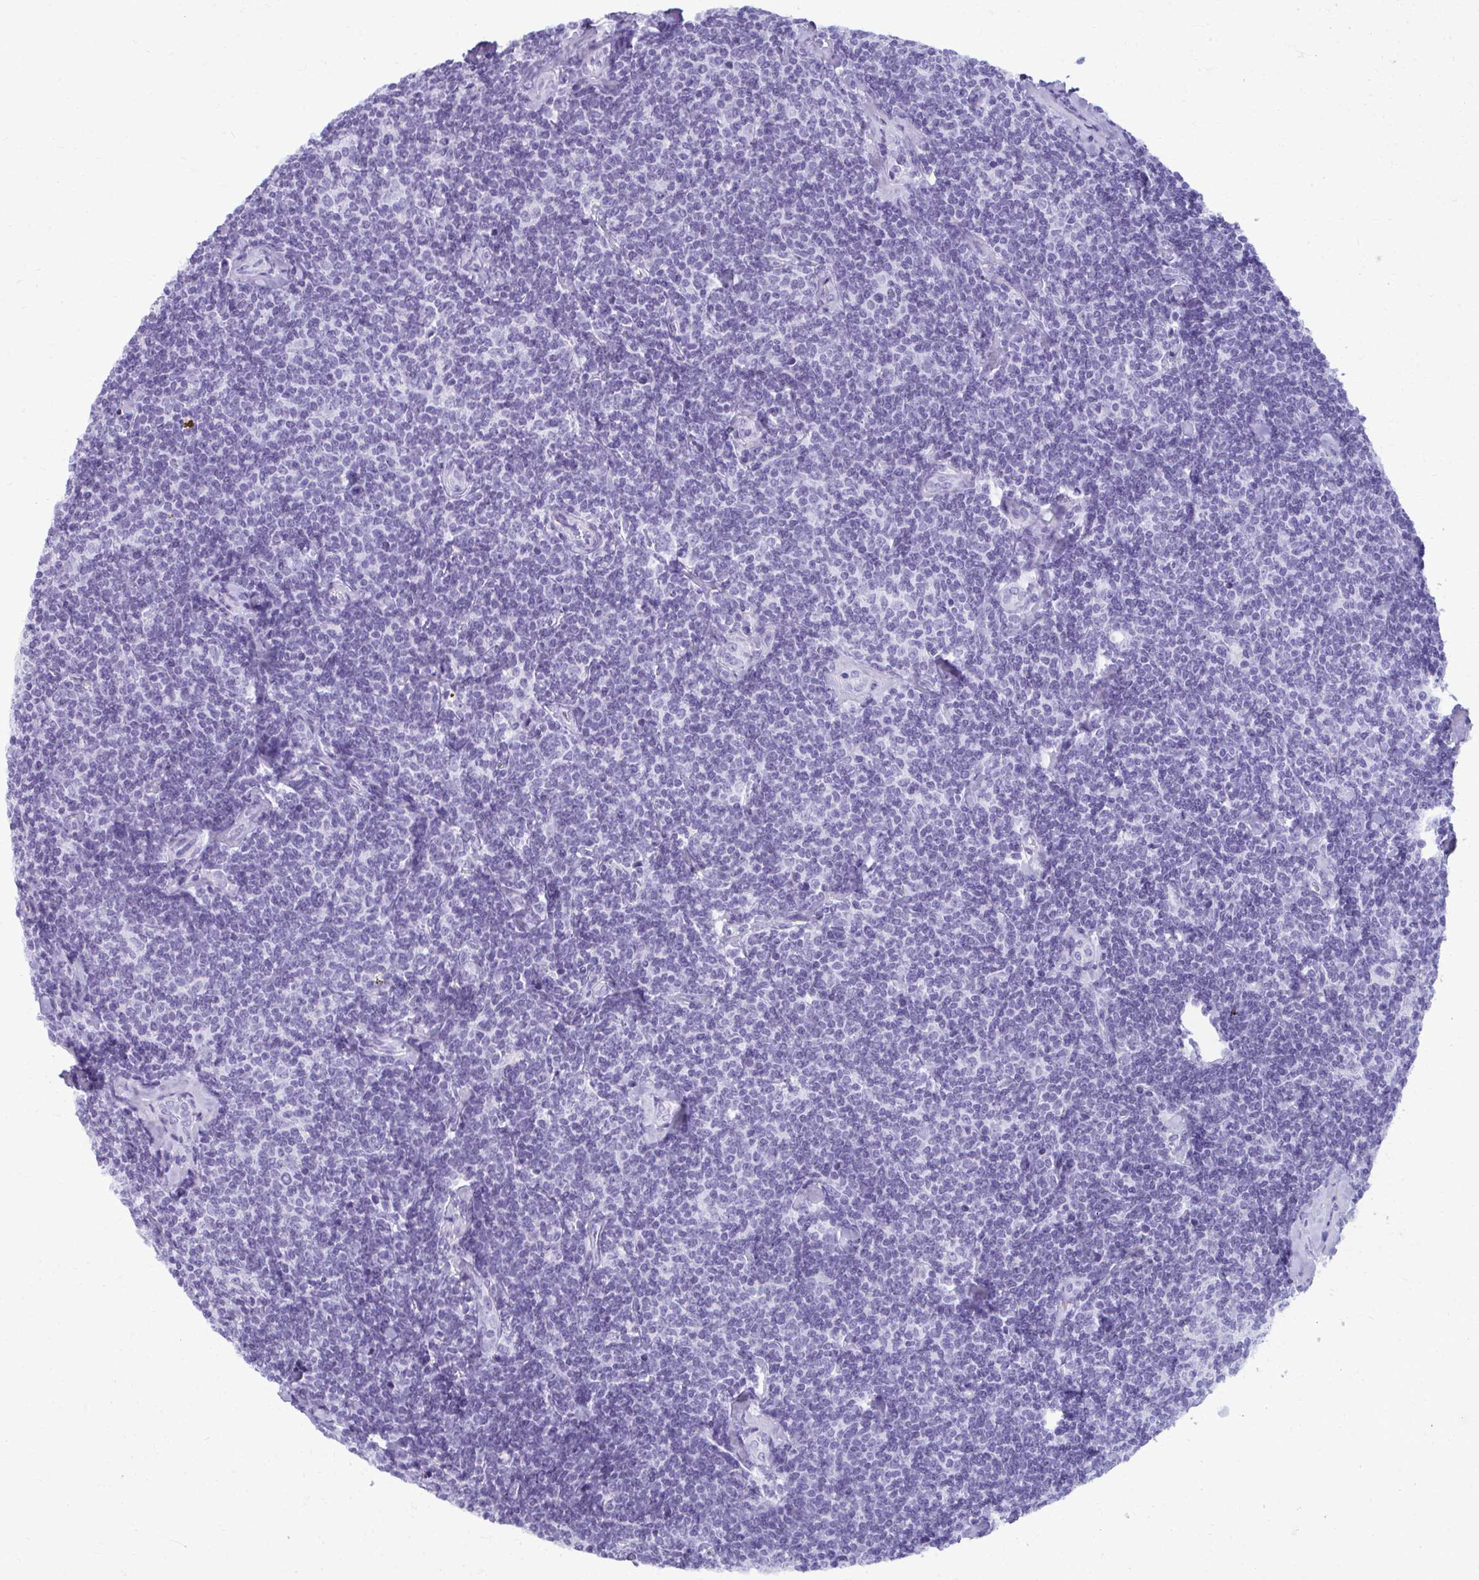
{"staining": {"intensity": "negative", "quantity": "none", "location": "none"}, "tissue": "lymphoma", "cell_type": "Tumor cells", "image_type": "cancer", "snomed": [{"axis": "morphology", "description": "Malignant lymphoma, non-Hodgkin's type, Low grade"}, {"axis": "topography", "description": "Lymph node"}], "caption": "IHC of human lymphoma shows no staining in tumor cells. (DAB (3,3'-diaminobenzidine) immunohistochemistry with hematoxylin counter stain).", "gene": "MAF1", "patient": {"sex": "female", "age": 56}}